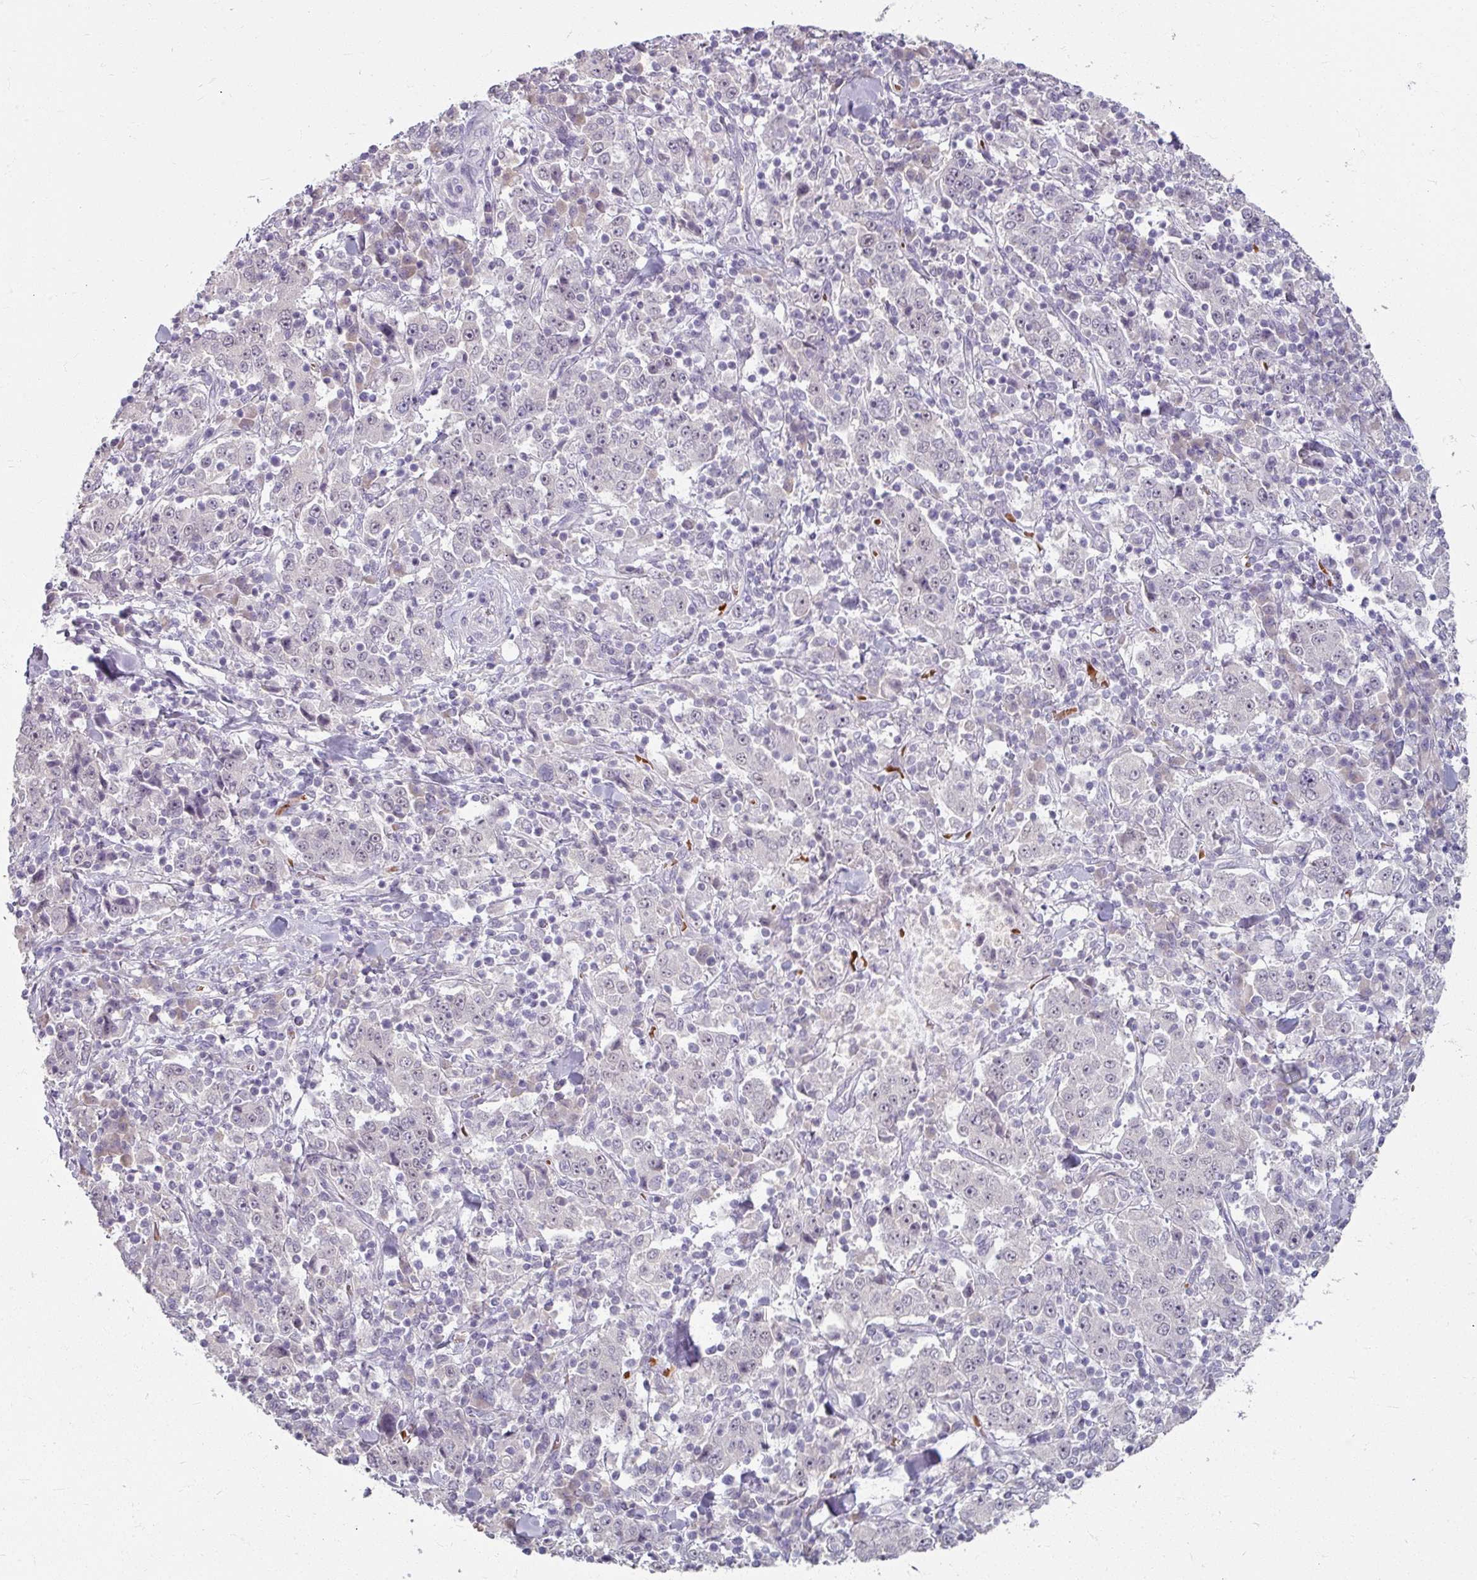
{"staining": {"intensity": "negative", "quantity": "none", "location": "none"}, "tissue": "stomach cancer", "cell_type": "Tumor cells", "image_type": "cancer", "snomed": [{"axis": "morphology", "description": "Normal tissue, NOS"}, {"axis": "morphology", "description": "Adenocarcinoma, NOS"}, {"axis": "topography", "description": "Stomach, upper"}, {"axis": "topography", "description": "Stomach"}], "caption": "Immunohistochemistry photomicrograph of stomach cancer (adenocarcinoma) stained for a protein (brown), which shows no positivity in tumor cells.", "gene": "KMT5C", "patient": {"sex": "male", "age": 59}}